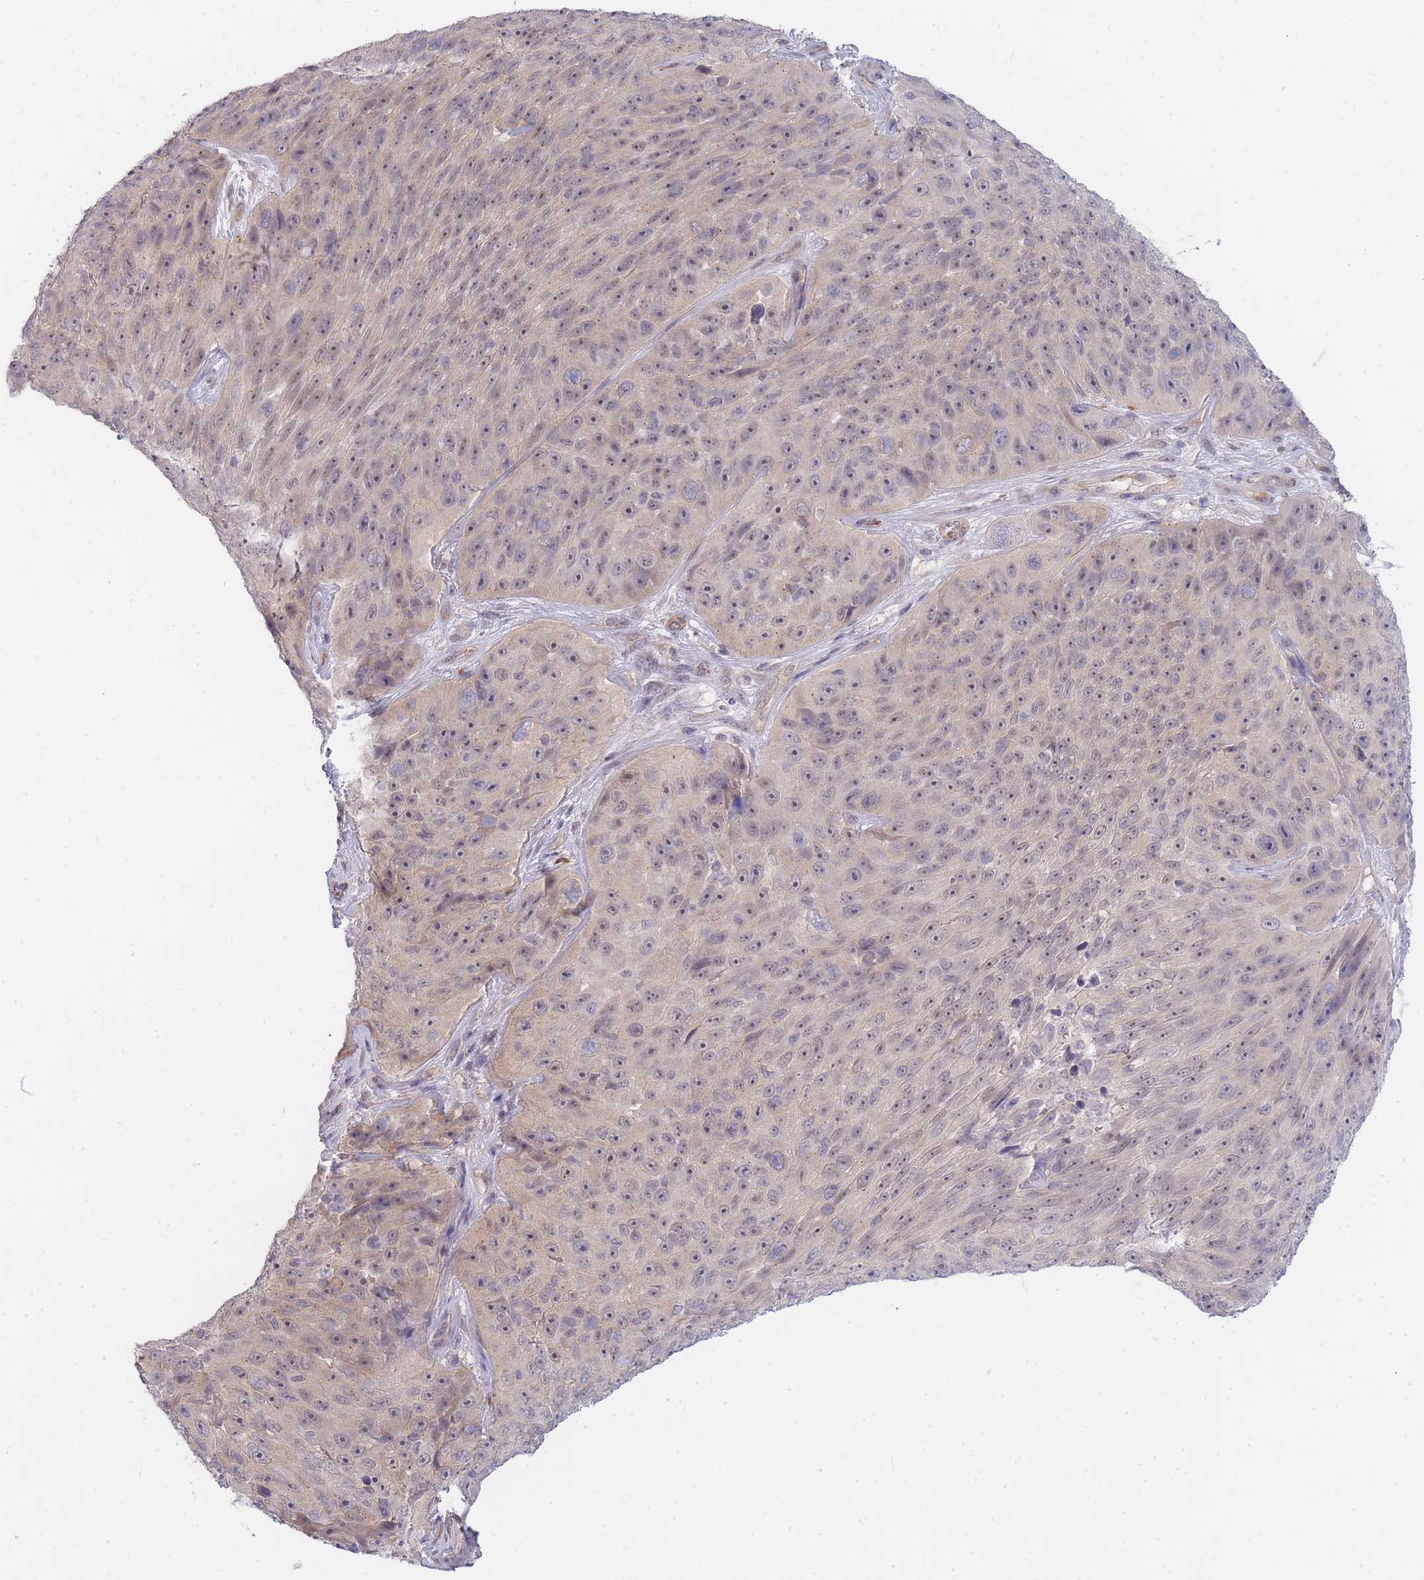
{"staining": {"intensity": "weak", "quantity": "25%-75%", "location": "cytoplasmic/membranous,nuclear"}, "tissue": "skin cancer", "cell_type": "Tumor cells", "image_type": "cancer", "snomed": [{"axis": "morphology", "description": "Squamous cell carcinoma, NOS"}, {"axis": "topography", "description": "Skin"}], "caption": "Human skin cancer stained for a protein (brown) demonstrates weak cytoplasmic/membranous and nuclear positive staining in about 25%-75% of tumor cells.", "gene": "C19orf25", "patient": {"sex": "female", "age": 87}}